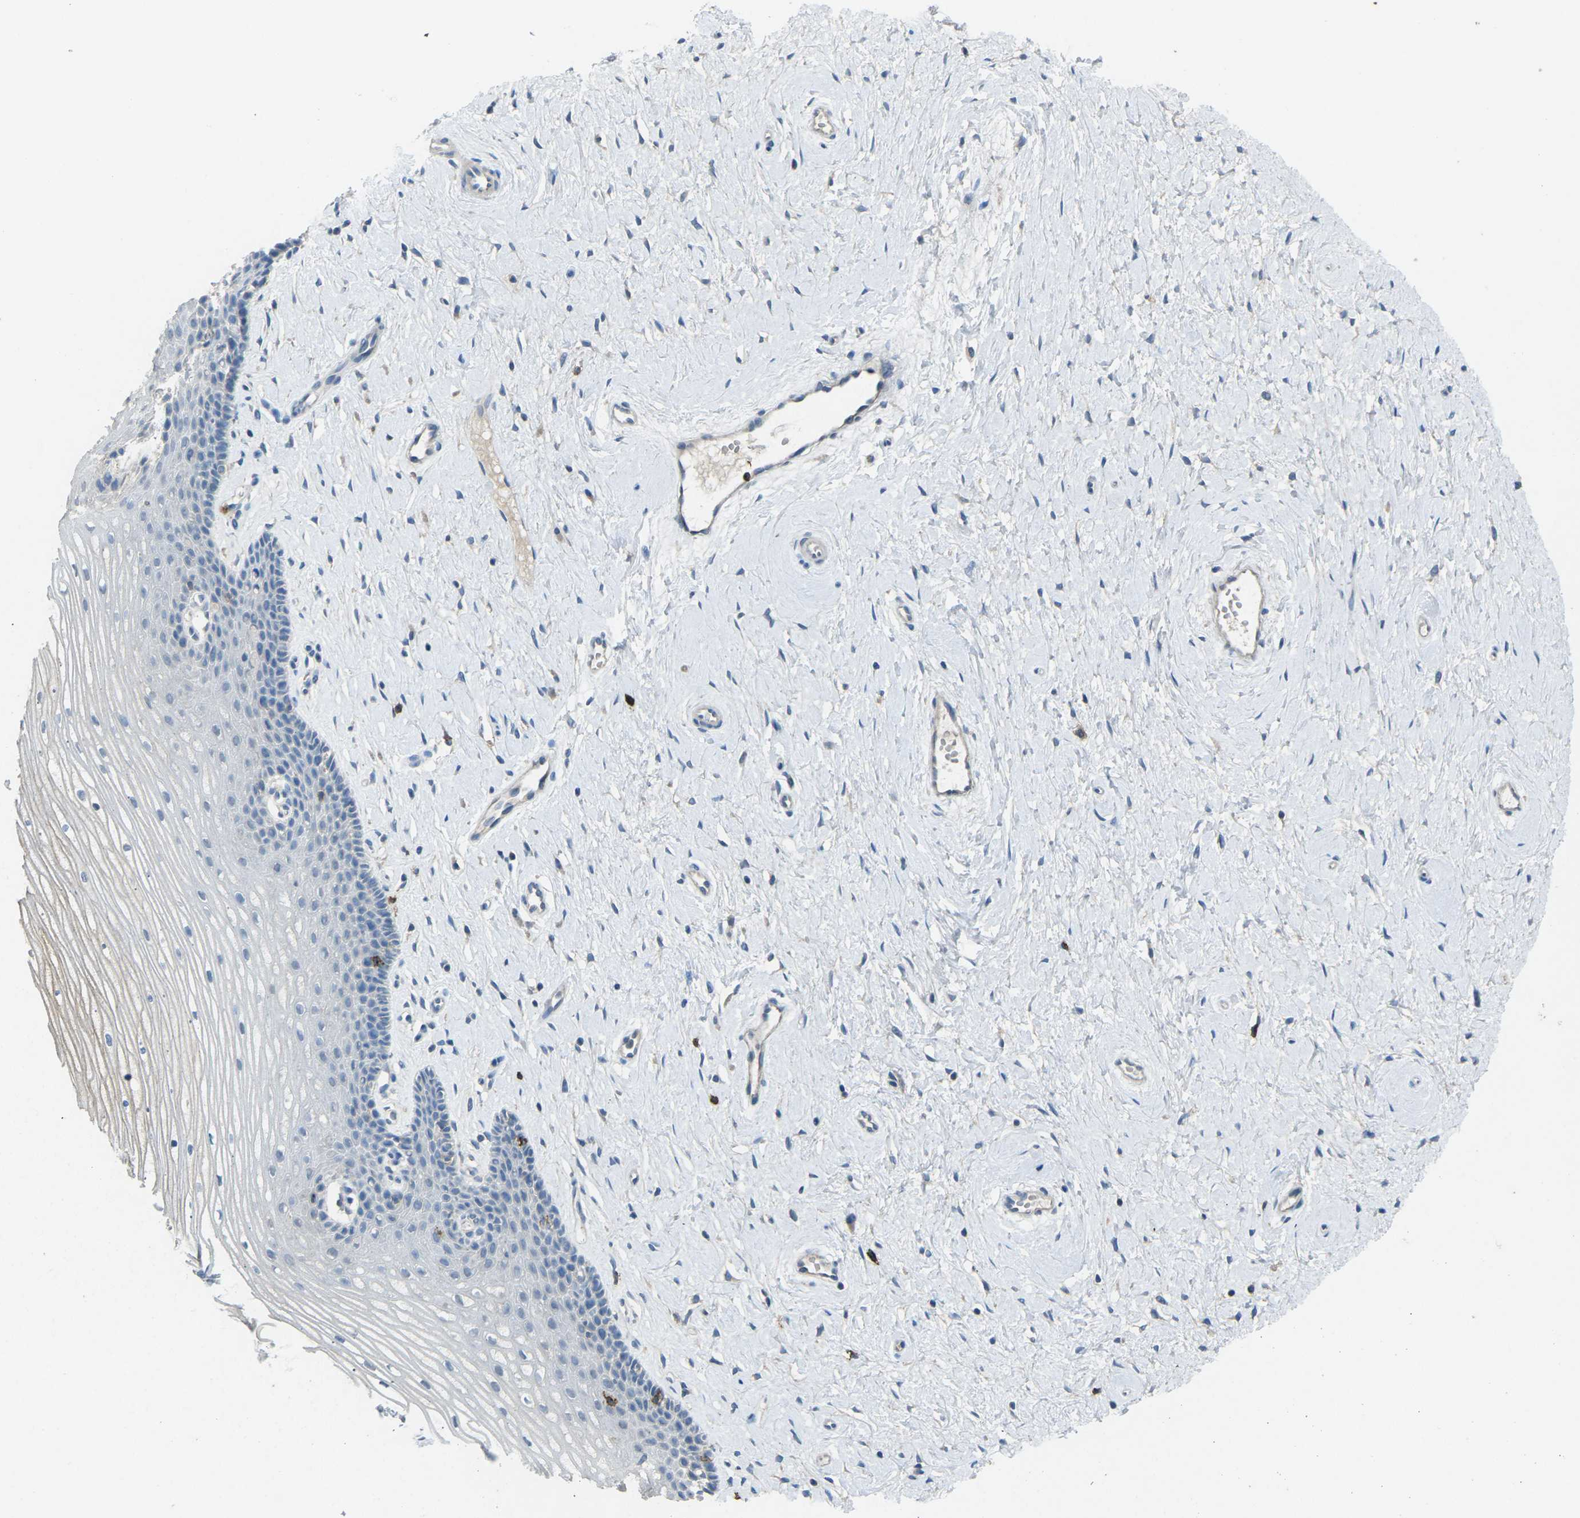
{"staining": {"intensity": "negative", "quantity": "none", "location": "none"}, "tissue": "cervix", "cell_type": "Squamous epithelial cells", "image_type": "normal", "snomed": [{"axis": "morphology", "description": "Normal tissue, NOS"}, {"axis": "topography", "description": "Cervix"}], "caption": "The micrograph exhibits no staining of squamous epithelial cells in unremarkable cervix. (DAB (3,3'-diaminobenzidine) IHC with hematoxylin counter stain).", "gene": "CD19", "patient": {"sex": "female", "age": 39}}